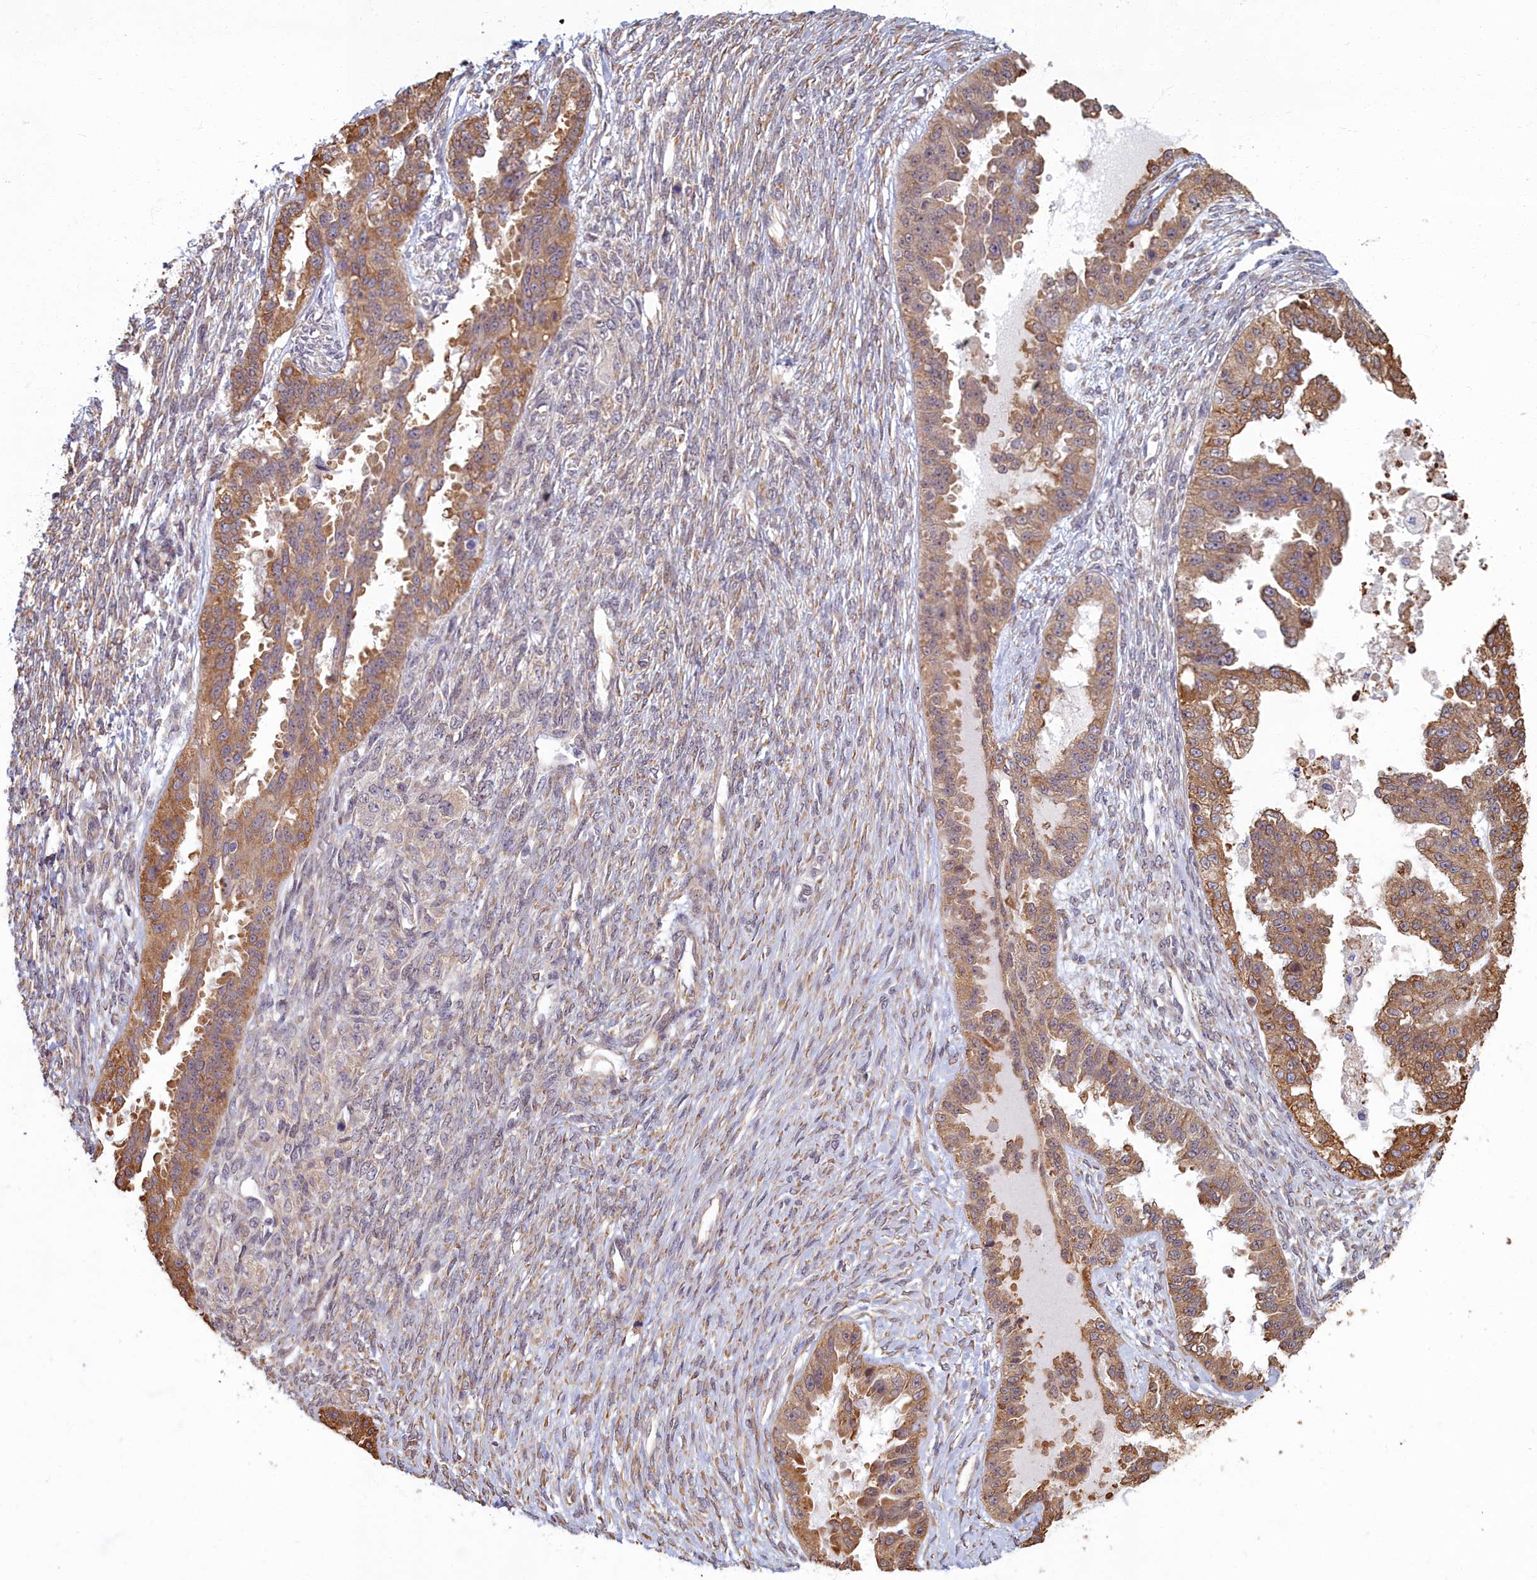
{"staining": {"intensity": "moderate", "quantity": ">75%", "location": "cytoplasmic/membranous"}, "tissue": "ovarian cancer", "cell_type": "Tumor cells", "image_type": "cancer", "snomed": [{"axis": "morphology", "description": "Cystadenocarcinoma, serous, NOS"}, {"axis": "topography", "description": "Ovary"}], "caption": "IHC (DAB) staining of ovarian serous cystadenocarcinoma exhibits moderate cytoplasmic/membranous protein staining in approximately >75% of tumor cells.", "gene": "MAK16", "patient": {"sex": "female", "age": 58}}